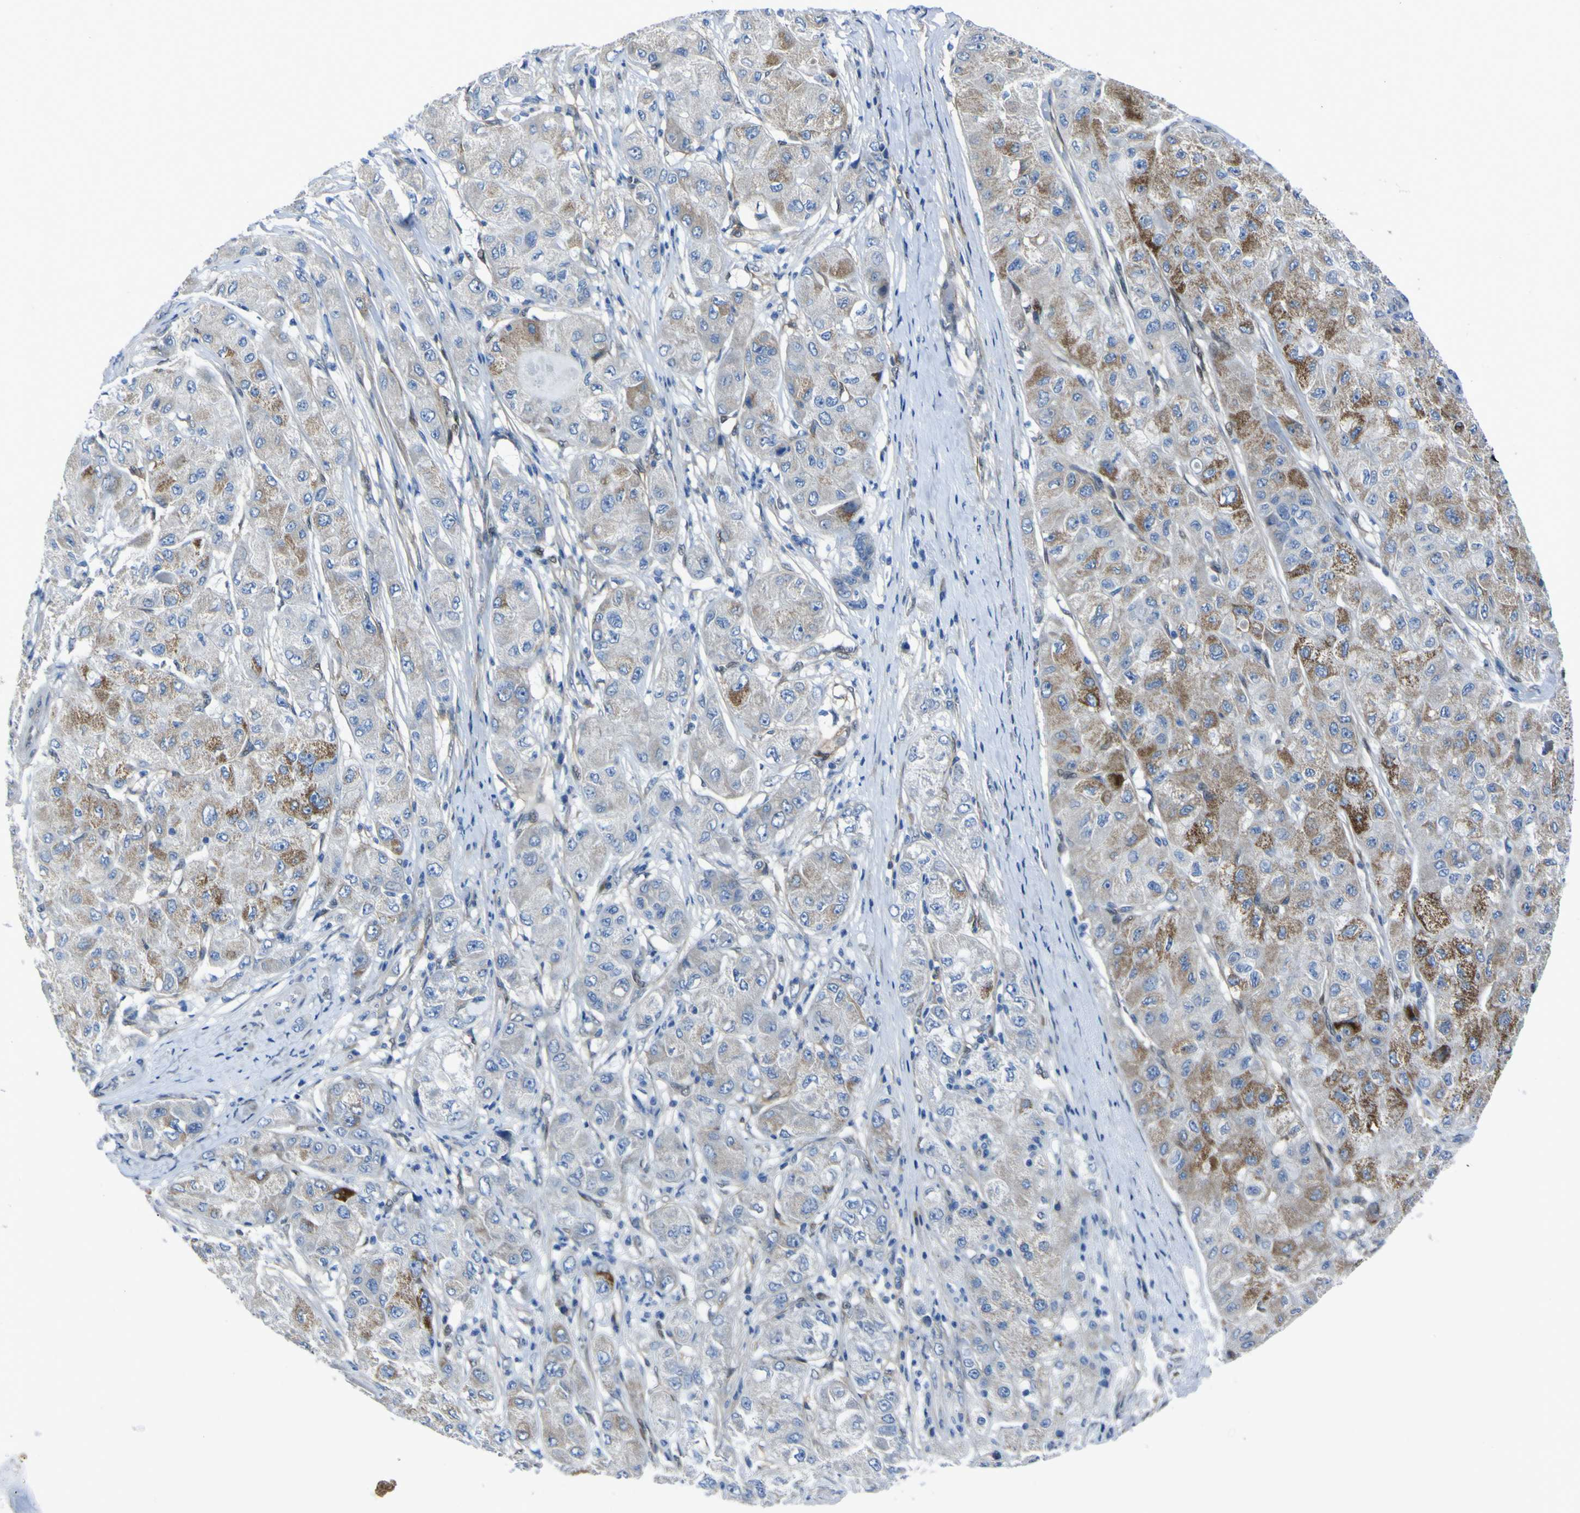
{"staining": {"intensity": "strong", "quantity": "<25%", "location": "cytoplasmic/membranous"}, "tissue": "liver cancer", "cell_type": "Tumor cells", "image_type": "cancer", "snomed": [{"axis": "morphology", "description": "Carcinoma, Hepatocellular, NOS"}, {"axis": "topography", "description": "Liver"}], "caption": "DAB (3,3'-diaminobenzidine) immunohistochemical staining of liver cancer (hepatocellular carcinoma) displays strong cytoplasmic/membranous protein expression in approximately <25% of tumor cells.", "gene": "LRRN1", "patient": {"sex": "male", "age": 80}}